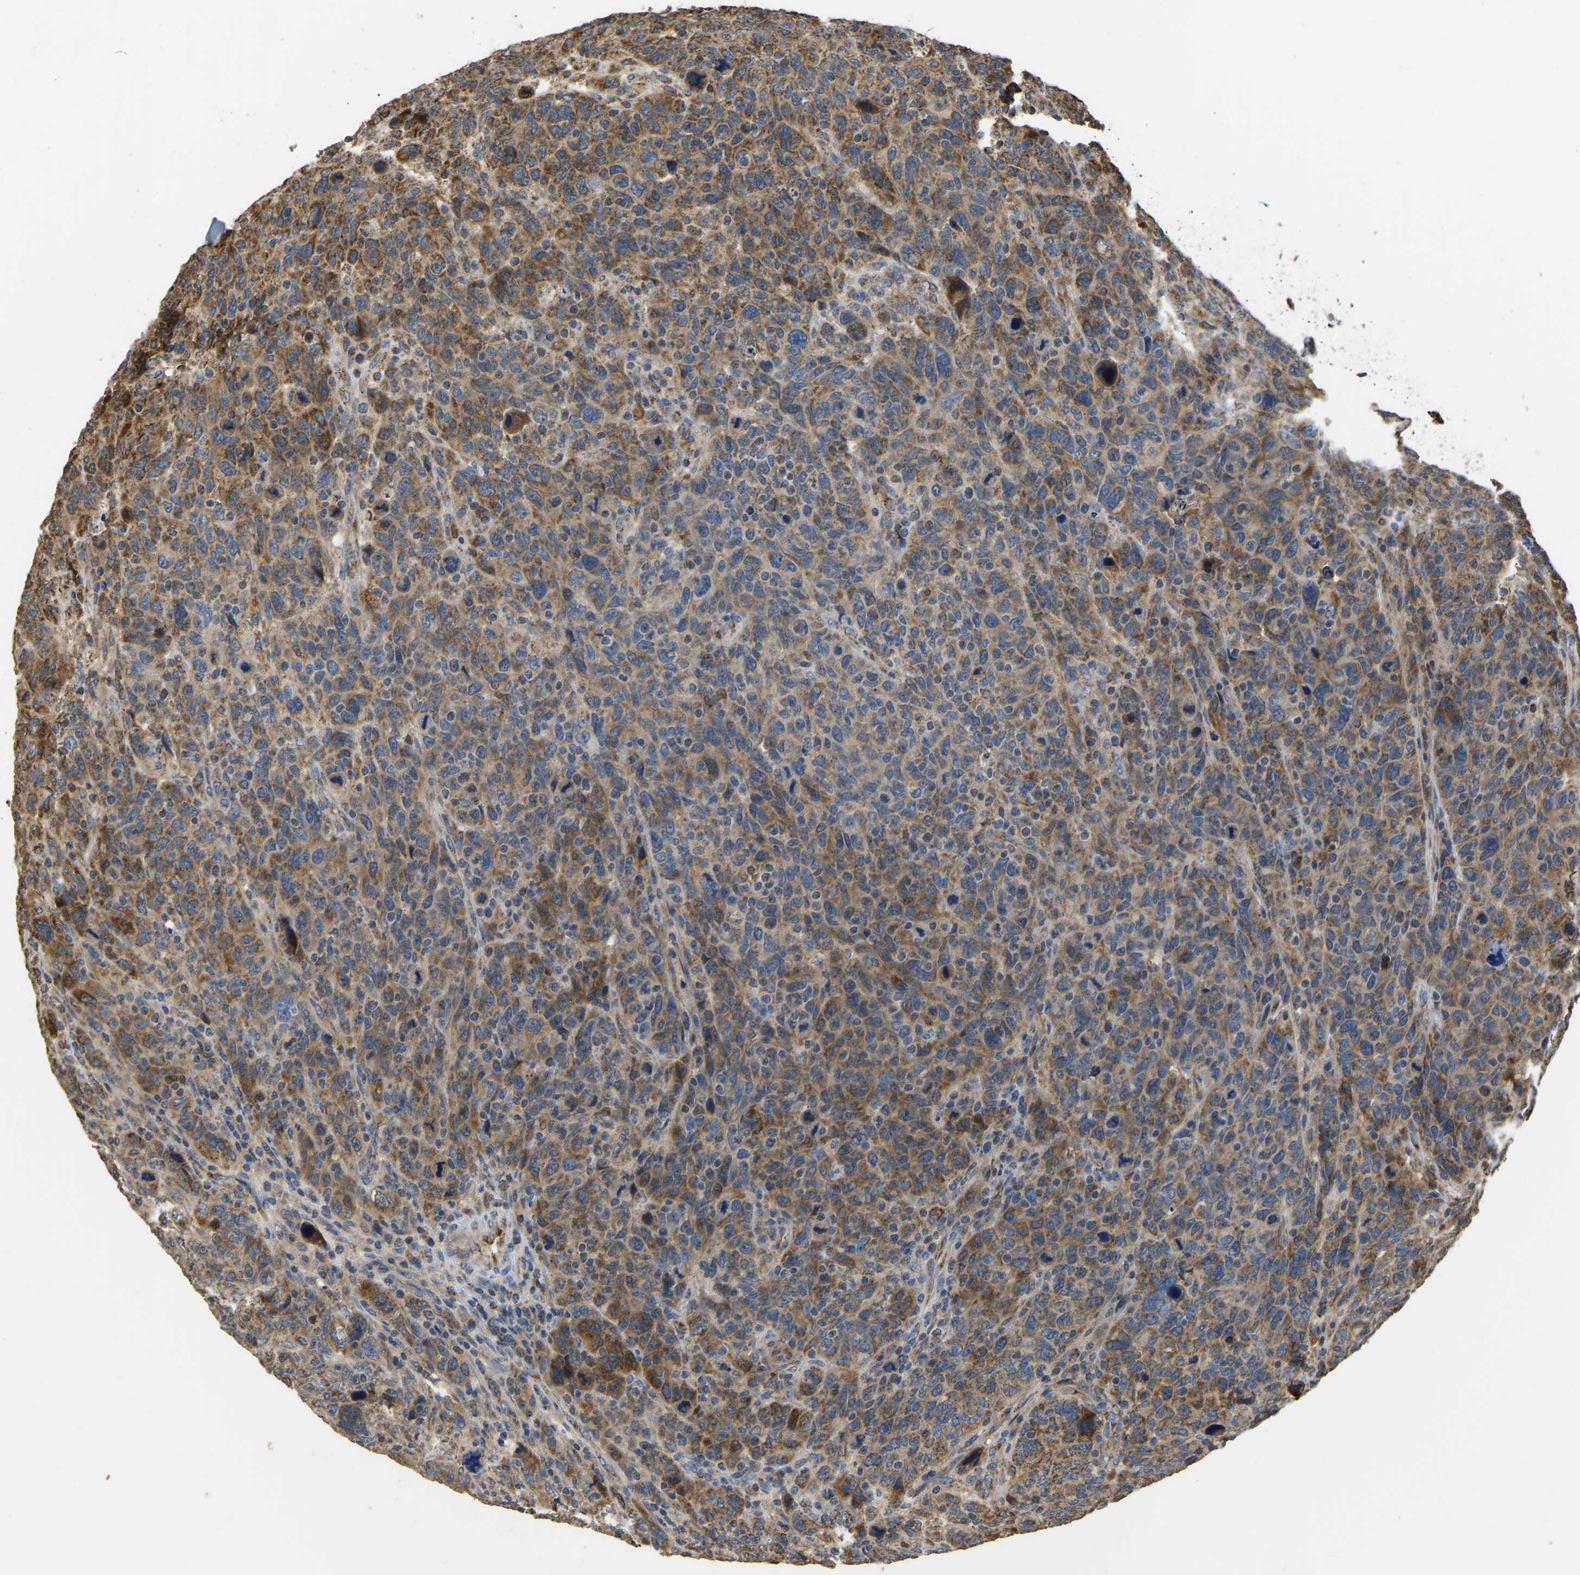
{"staining": {"intensity": "strong", "quantity": ">75%", "location": "cytoplasmic/membranous"}, "tissue": "breast cancer", "cell_type": "Tumor cells", "image_type": "cancer", "snomed": [{"axis": "morphology", "description": "Duct carcinoma"}, {"axis": "topography", "description": "Breast"}], "caption": "An image of human breast cancer stained for a protein reveals strong cytoplasmic/membranous brown staining in tumor cells.", "gene": "TUFM", "patient": {"sex": "female", "age": 37}}